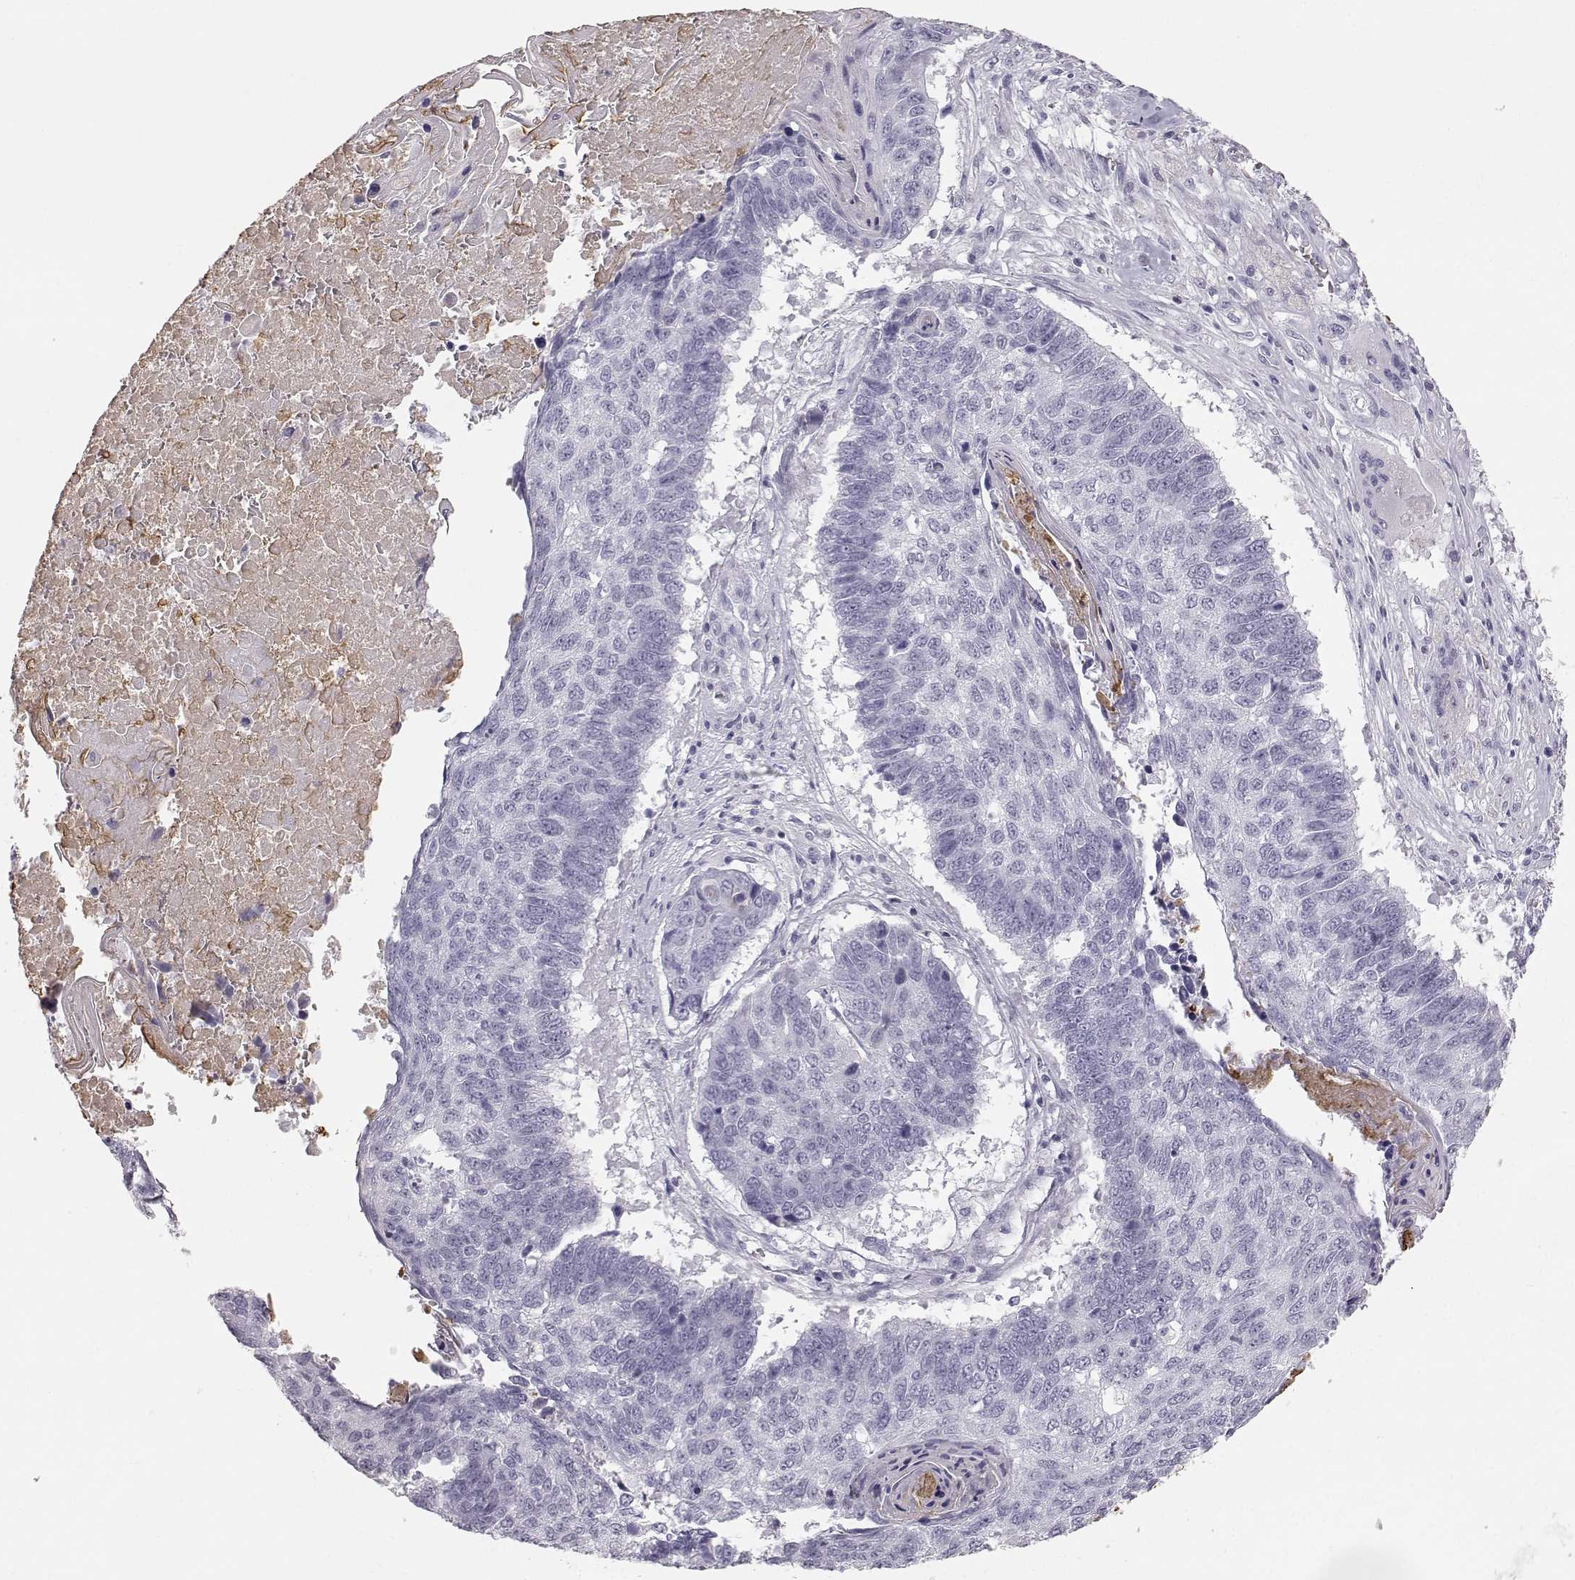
{"staining": {"intensity": "negative", "quantity": "none", "location": "none"}, "tissue": "lung cancer", "cell_type": "Tumor cells", "image_type": "cancer", "snomed": [{"axis": "morphology", "description": "Squamous cell carcinoma, NOS"}, {"axis": "topography", "description": "Lung"}], "caption": "There is no significant expression in tumor cells of squamous cell carcinoma (lung).", "gene": "KRTAP16-1", "patient": {"sex": "male", "age": 73}}